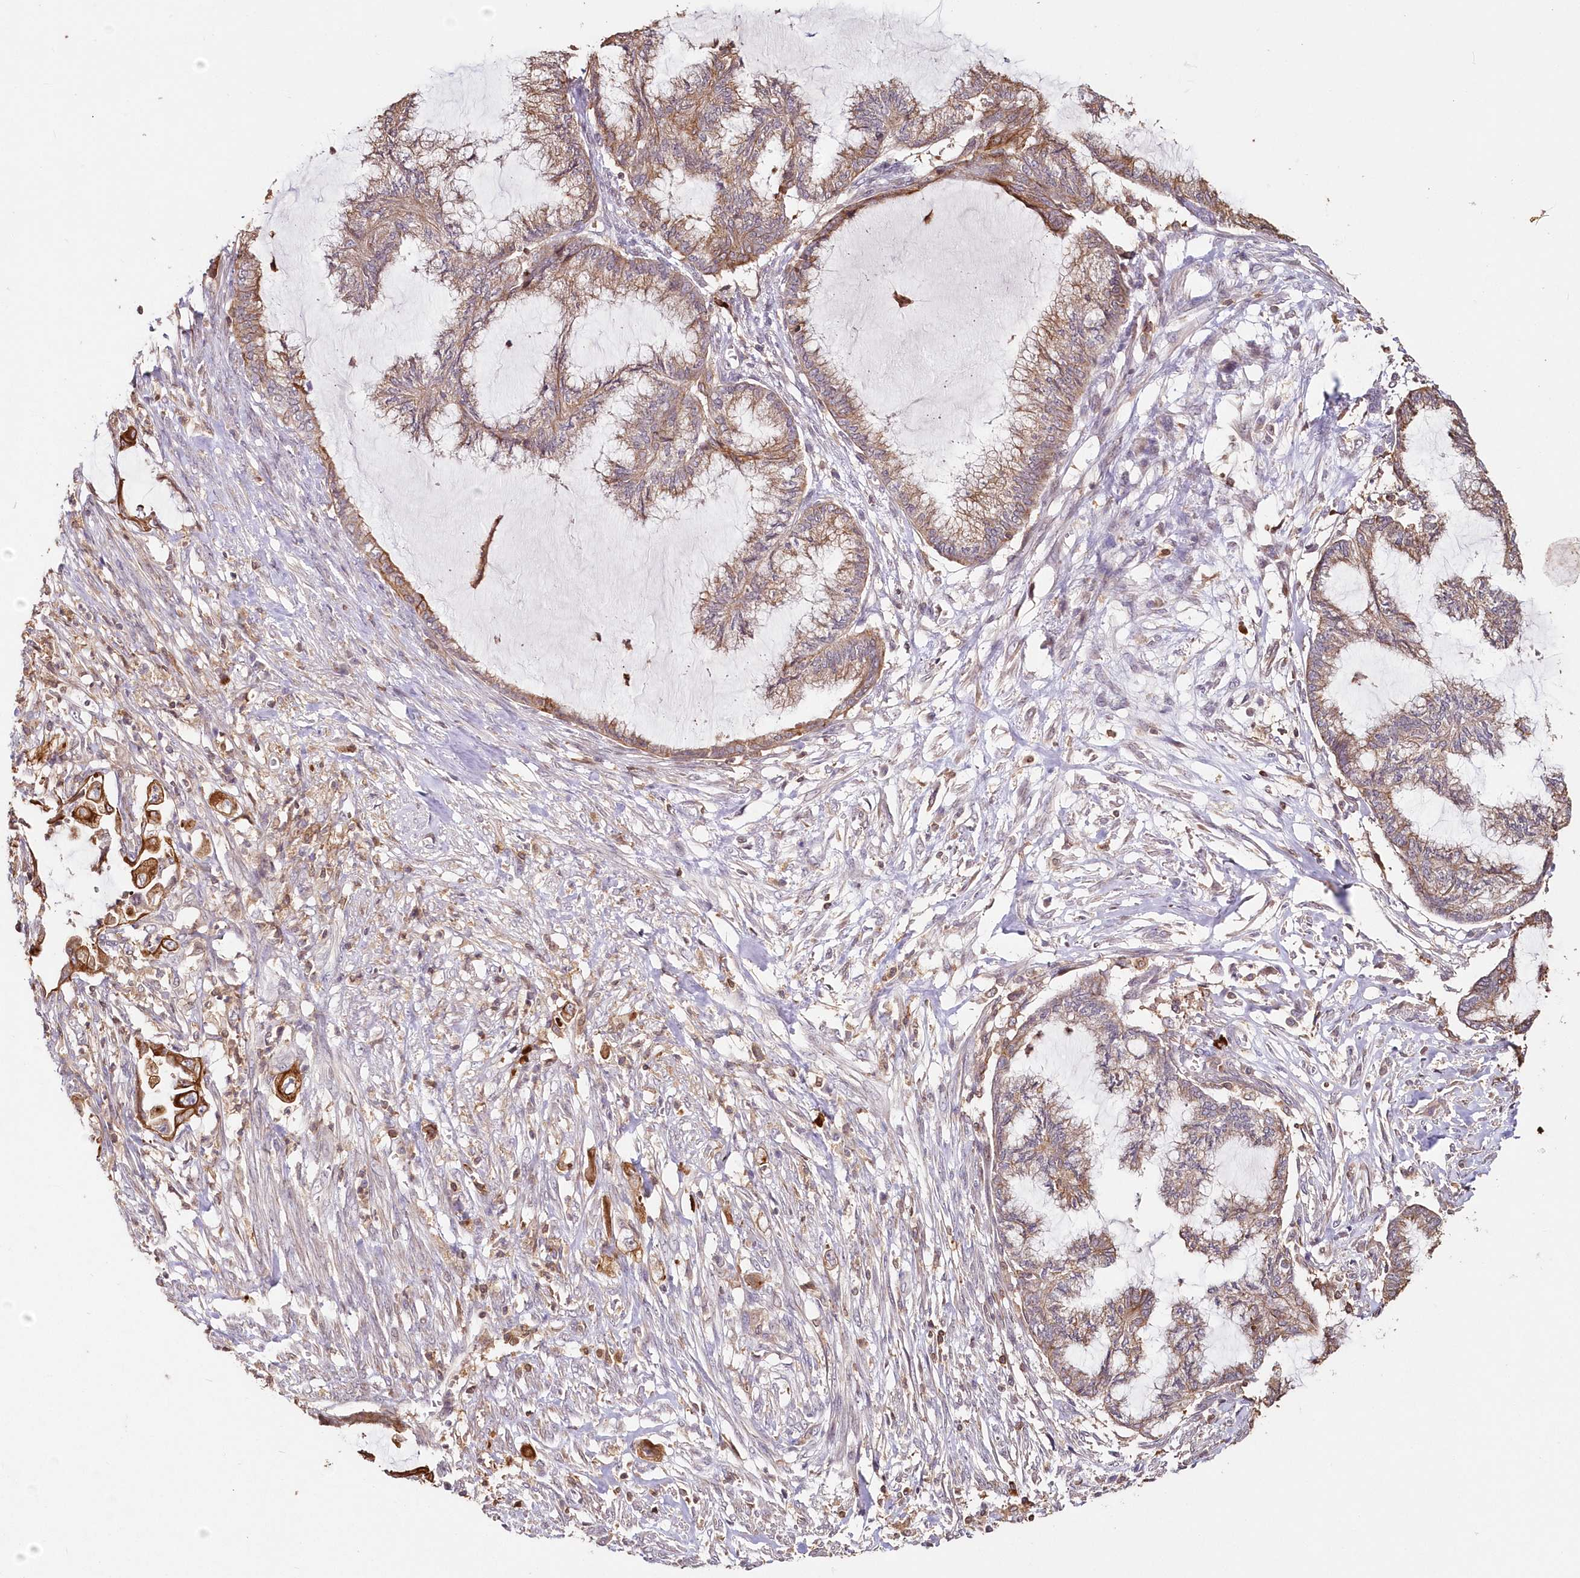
{"staining": {"intensity": "moderate", "quantity": "25%-75%", "location": "cytoplasmic/membranous"}, "tissue": "endometrial cancer", "cell_type": "Tumor cells", "image_type": "cancer", "snomed": [{"axis": "morphology", "description": "Adenocarcinoma, NOS"}, {"axis": "topography", "description": "Endometrium"}], "caption": "Human endometrial cancer stained with a brown dye reveals moderate cytoplasmic/membranous positive staining in about 25%-75% of tumor cells.", "gene": "SNED1", "patient": {"sex": "female", "age": 86}}